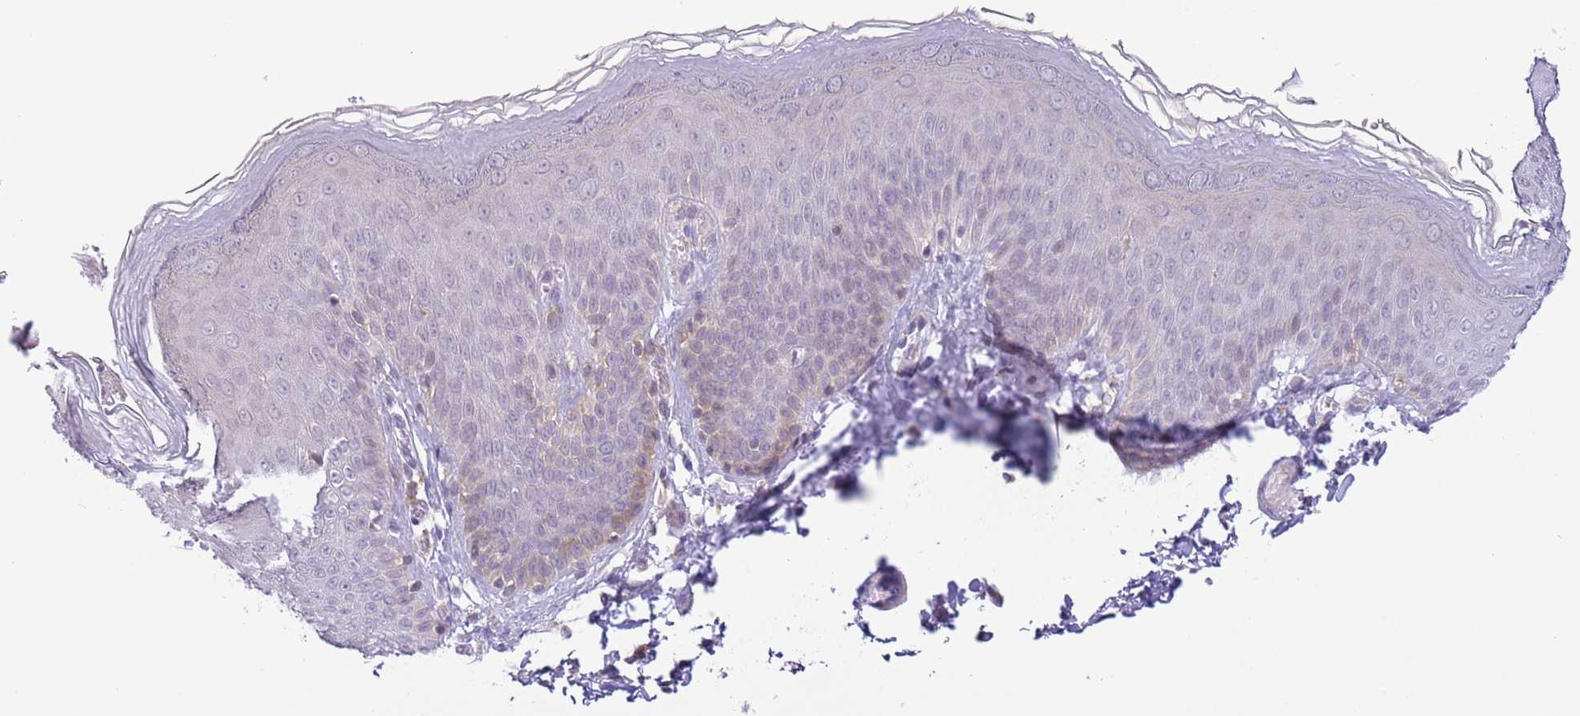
{"staining": {"intensity": "moderate", "quantity": "<25%", "location": "nuclear"}, "tissue": "skin", "cell_type": "Epidermal cells", "image_type": "normal", "snomed": [{"axis": "morphology", "description": "Normal tissue, NOS"}, {"axis": "topography", "description": "Anal"}], "caption": "A photomicrograph of skin stained for a protein reveals moderate nuclear brown staining in epidermal cells. The staining is performed using DAB brown chromogen to label protein expression. The nuclei are counter-stained blue using hematoxylin.", "gene": "ZNF576", "patient": {"sex": "female", "age": 40}}